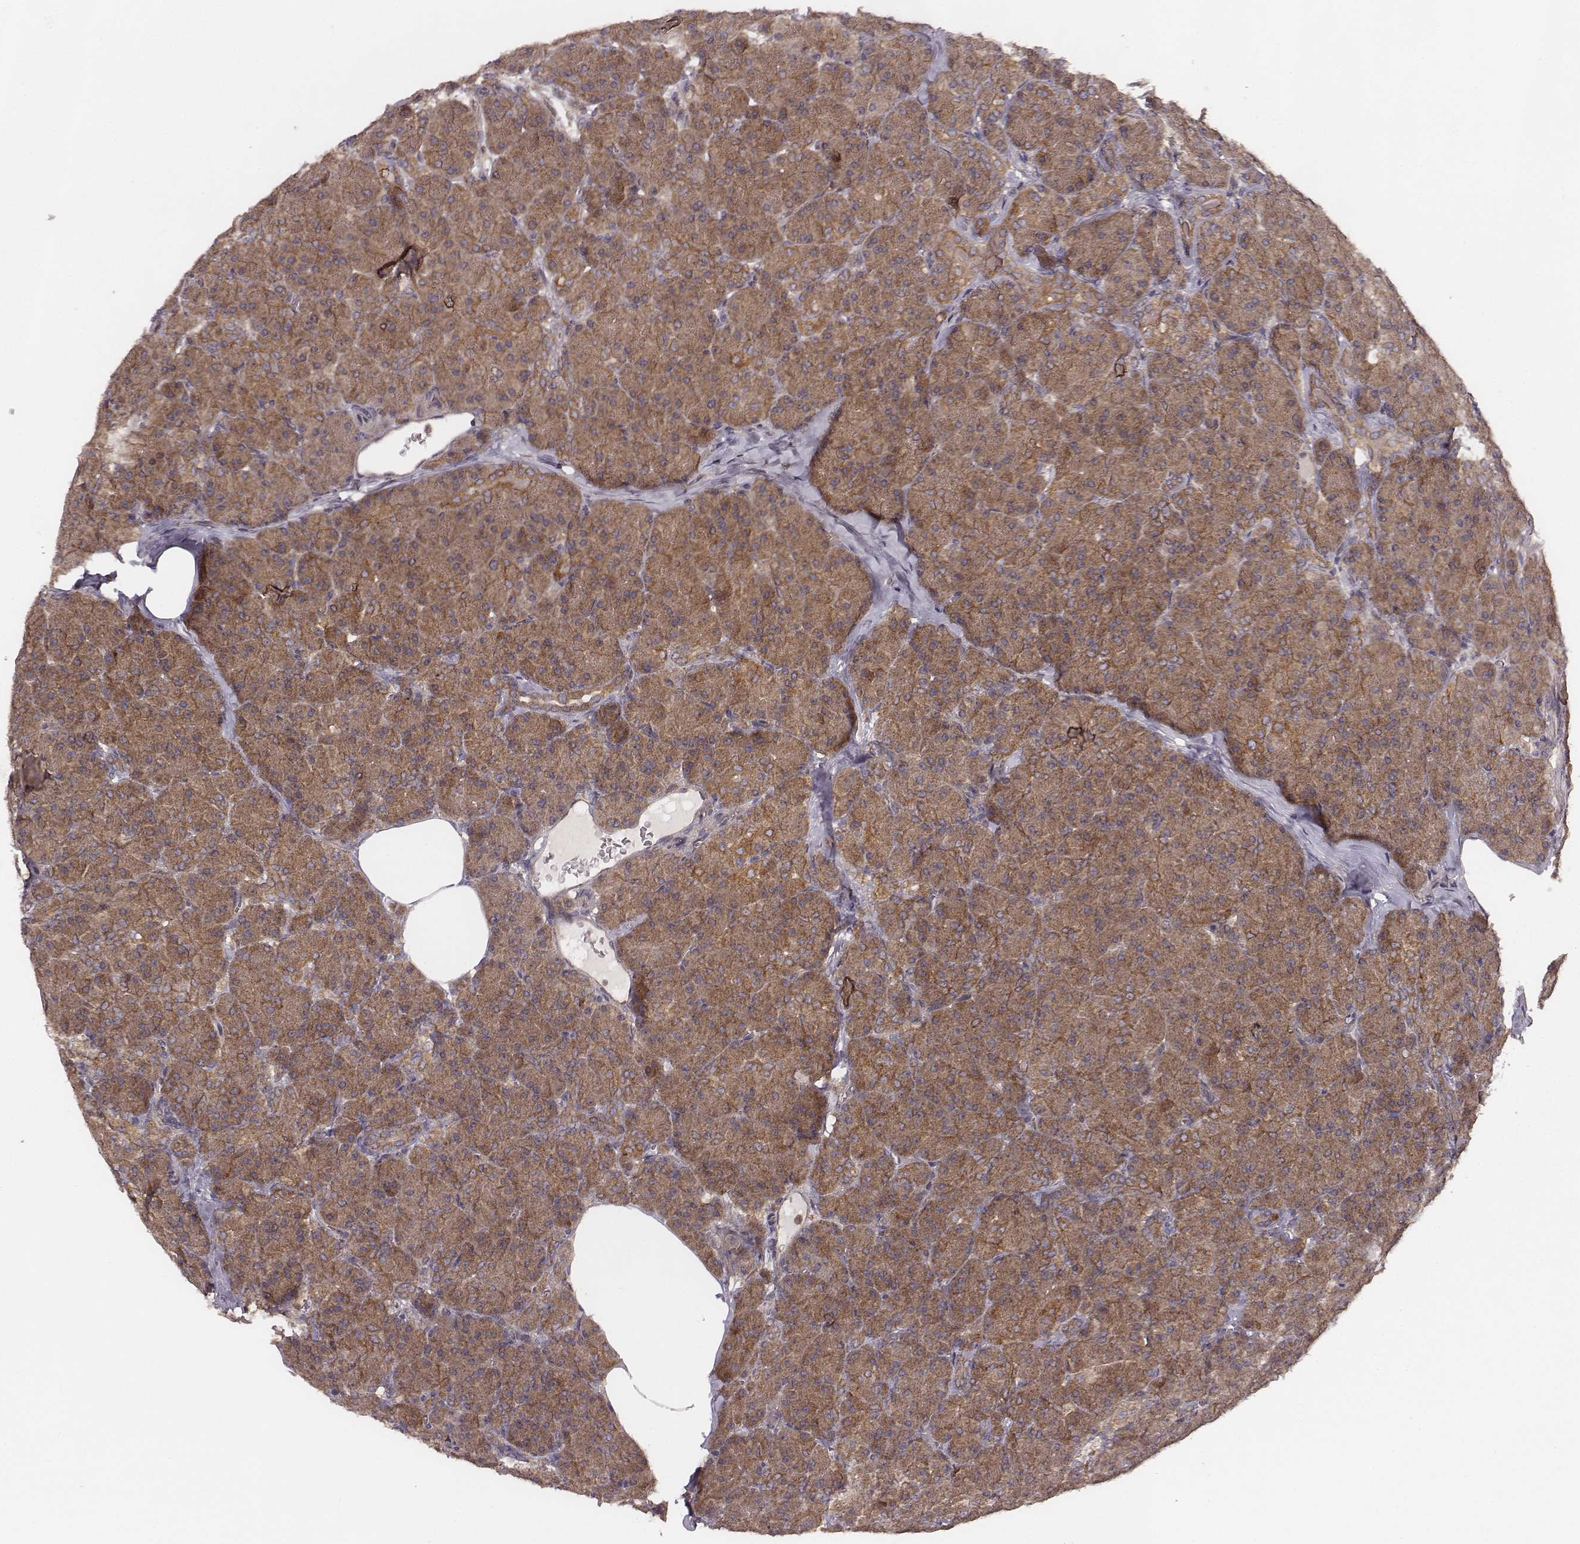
{"staining": {"intensity": "moderate", "quantity": ">75%", "location": "cytoplasmic/membranous"}, "tissue": "pancreas", "cell_type": "Exocrine glandular cells", "image_type": "normal", "snomed": [{"axis": "morphology", "description": "Normal tissue, NOS"}, {"axis": "topography", "description": "Pancreas"}], "caption": "Immunohistochemical staining of normal pancreas shows >75% levels of moderate cytoplasmic/membranous protein positivity in approximately >75% of exocrine glandular cells.", "gene": "VPS26A", "patient": {"sex": "male", "age": 57}}